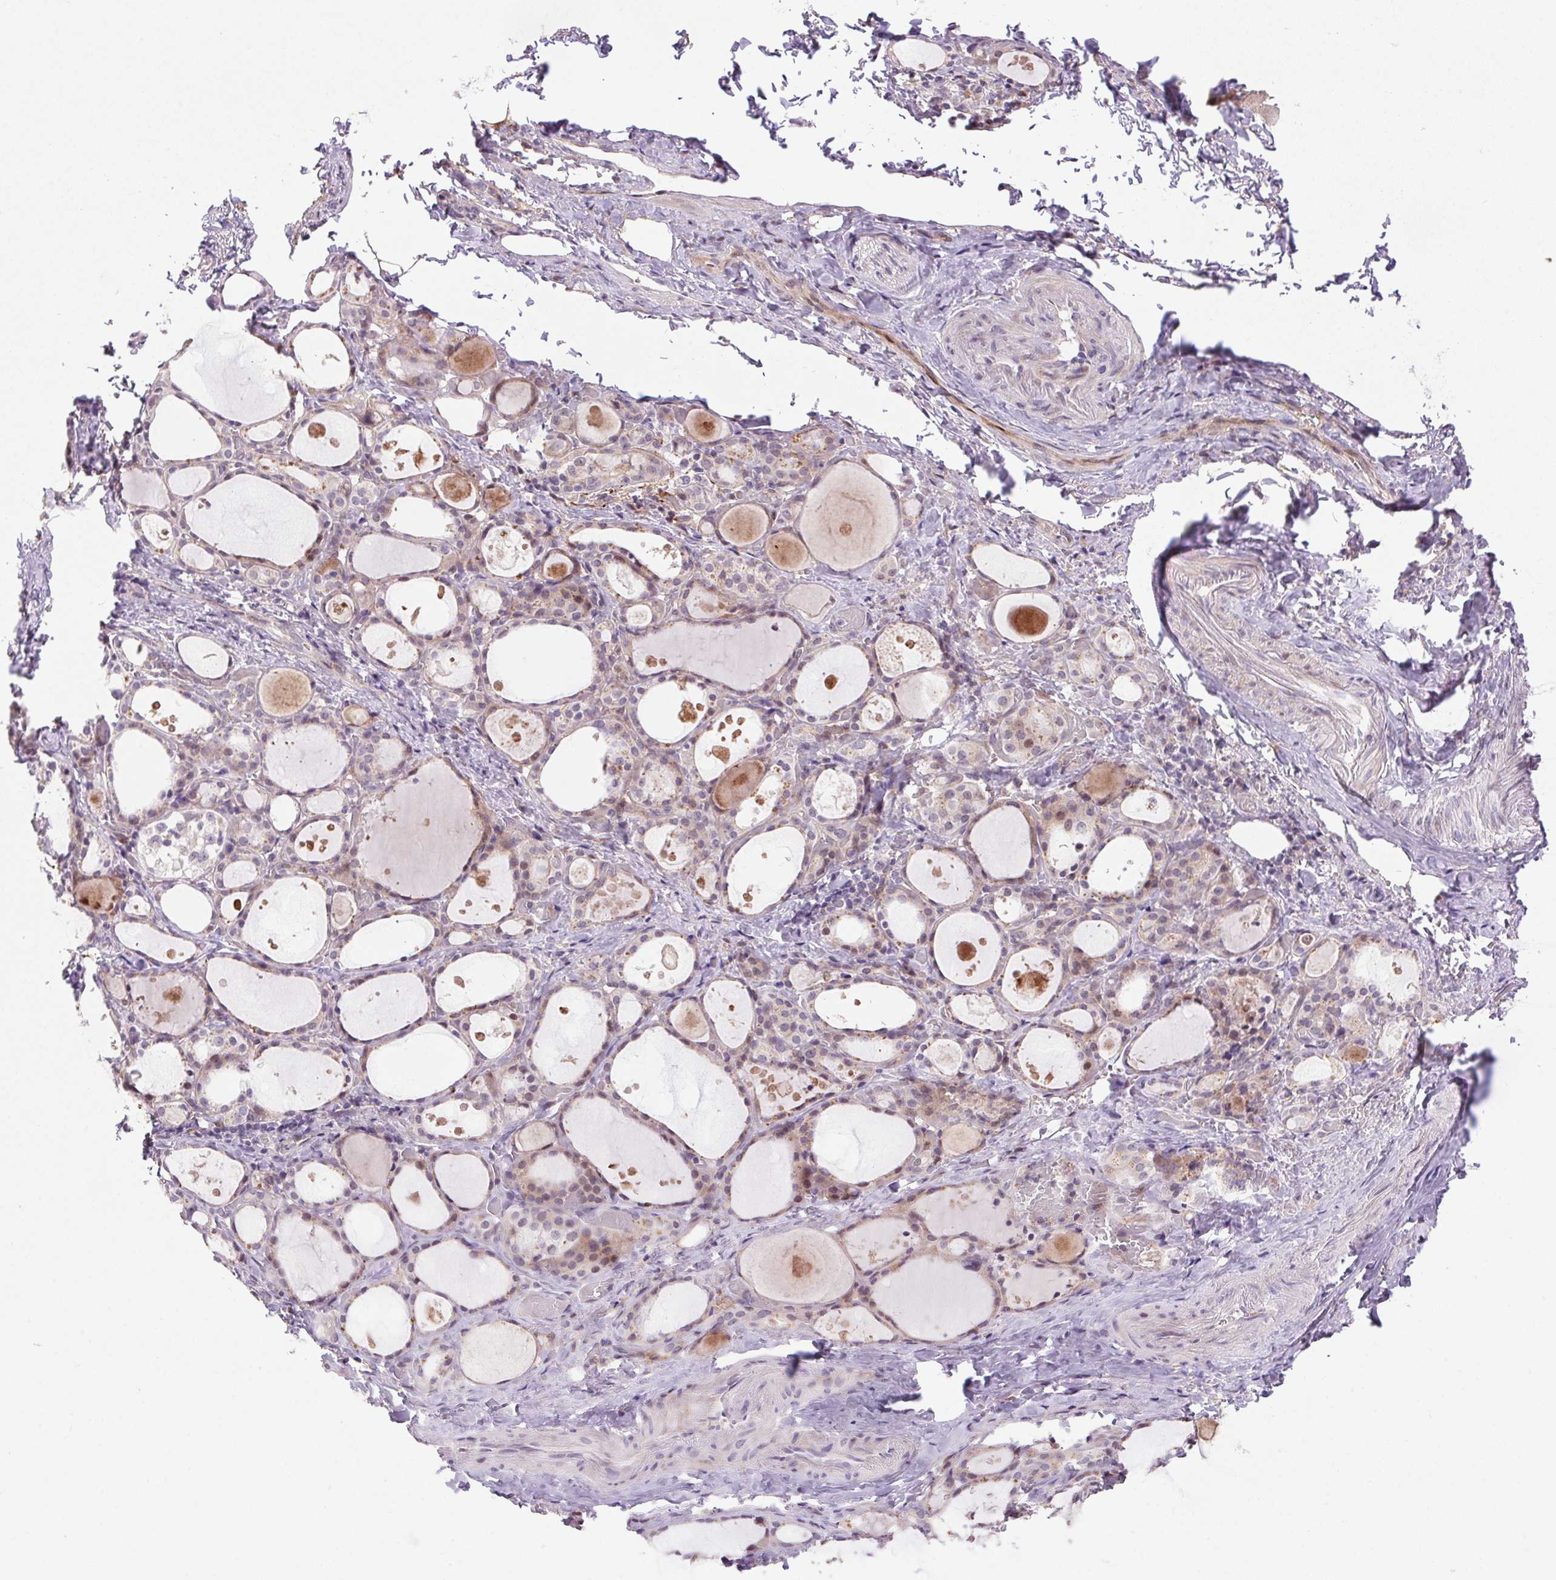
{"staining": {"intensity": "weak", "quantity": "<25%", "location": "cytoplasmic/membranous,nuclear"}, "tissue": "thyroid gland", "cell_type": "Glandular cells", "image_type": "normal", "snomed": [{"axis": "morphology", "description": "Normal tissue, NOS"}, {"axis": "topography", "description": "Thyroid gland"}], "caption": "DAB (3,3'-diaminobenzidine) immunohistochemical staining of benign thyroid gland displays no significant staining in glandular cells.", "gene": "LRRTM1", "patient": {"sex": "male", "age": 68}}